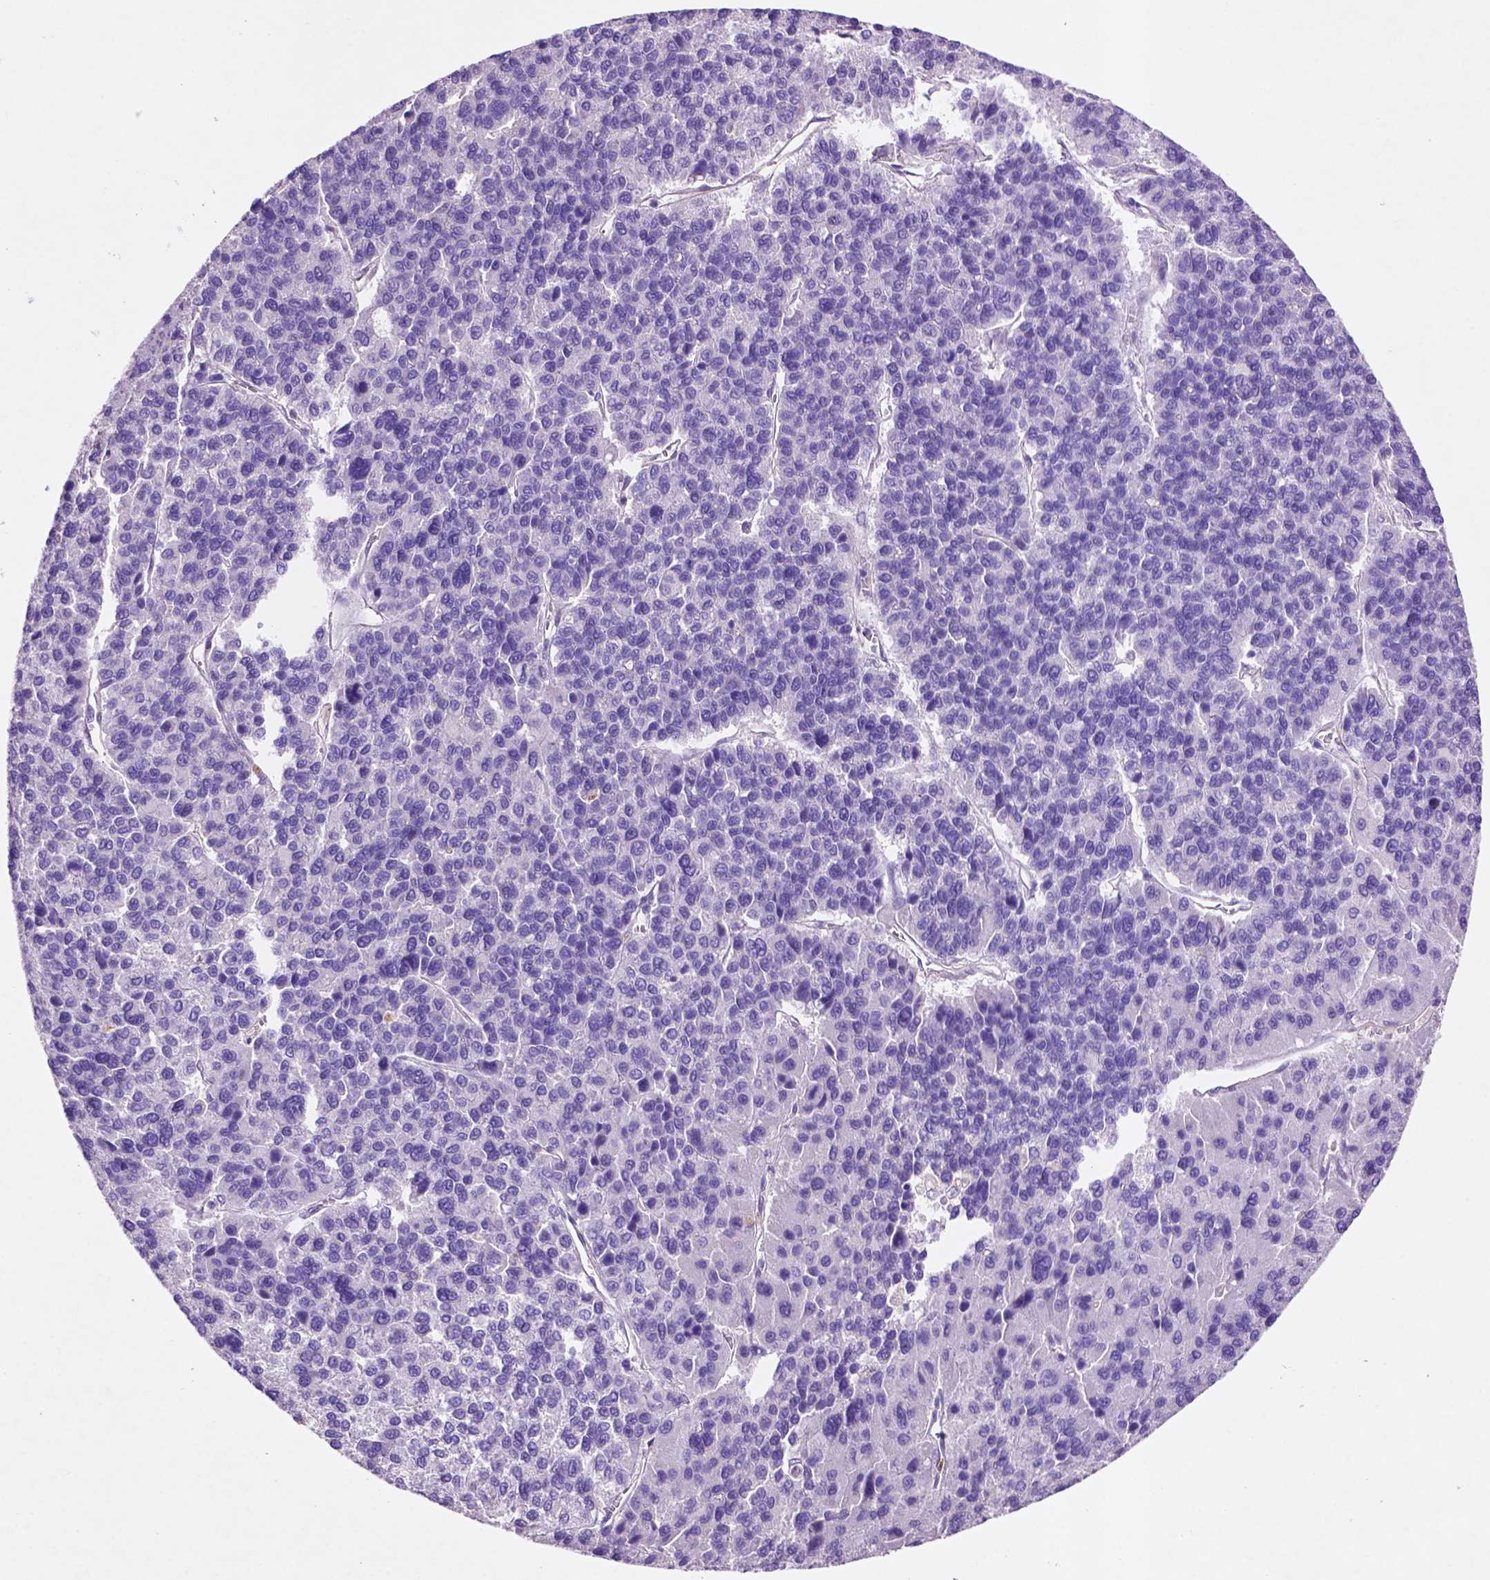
{"staining": {"intensity": "negative", "quantity": "none", "location": "none"}, "tissue": "liver cancer", "cell_type": "Tumor cells", "image_type": "cancer", "snomed": [{"axis": "morphology", "description": "Carcinoma, Hepatocellular, NOS"}, {"axis": "topography", "description": "Liver"}], "caption": "This is an IHC micrograph of liver hepatocellular carcinoma. There is no staining in tumor cells.", "gene": "GDPD5", "patient": {"sex": "female", "age": 41}}